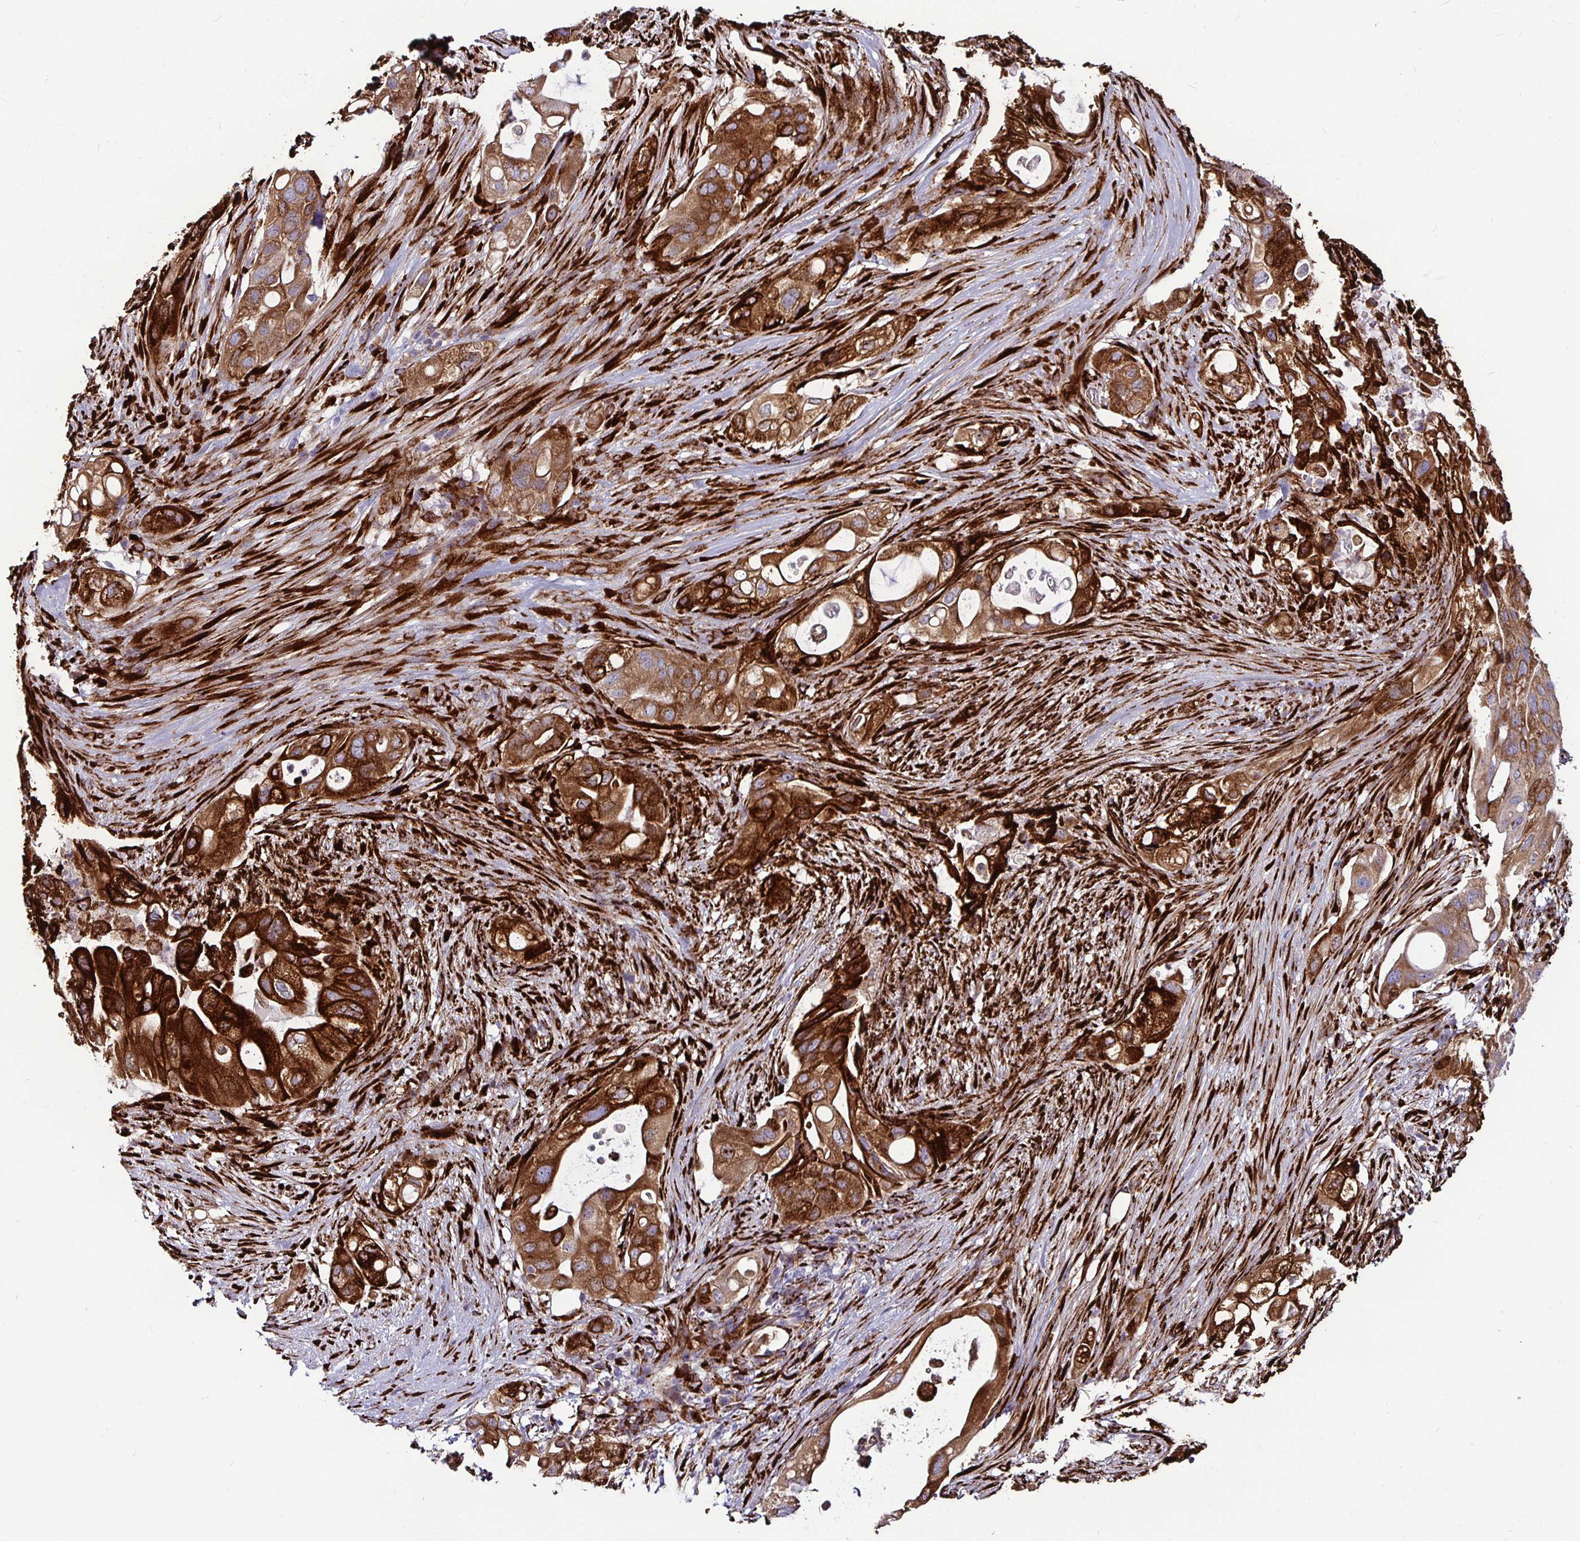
{"staining": {"intensity": "strong", "quantity": ">75%", "location": "cytoplasmic/membranous"}, "tissue": "pancreatic cancer", "cell_type": "Tumor cells", "image_type": "cancer", "snomed": [{"axis": "morphology", "description": "Adenocarcinoma, NOS"}, {"axis": "topography", "description": "Pancreas"}], "caption": "Tumor cells demonstrate strong cytoplasmic/membranous positivity in approximately >75% of cells in adenocarcinoma (pancreatic). (DAB (3,3'-diaminobenzidine) = brown stain, brightfield microscopy at high magnification).", "gene": "P4HA2", "patient": {"sex": "female", "age": 72}}